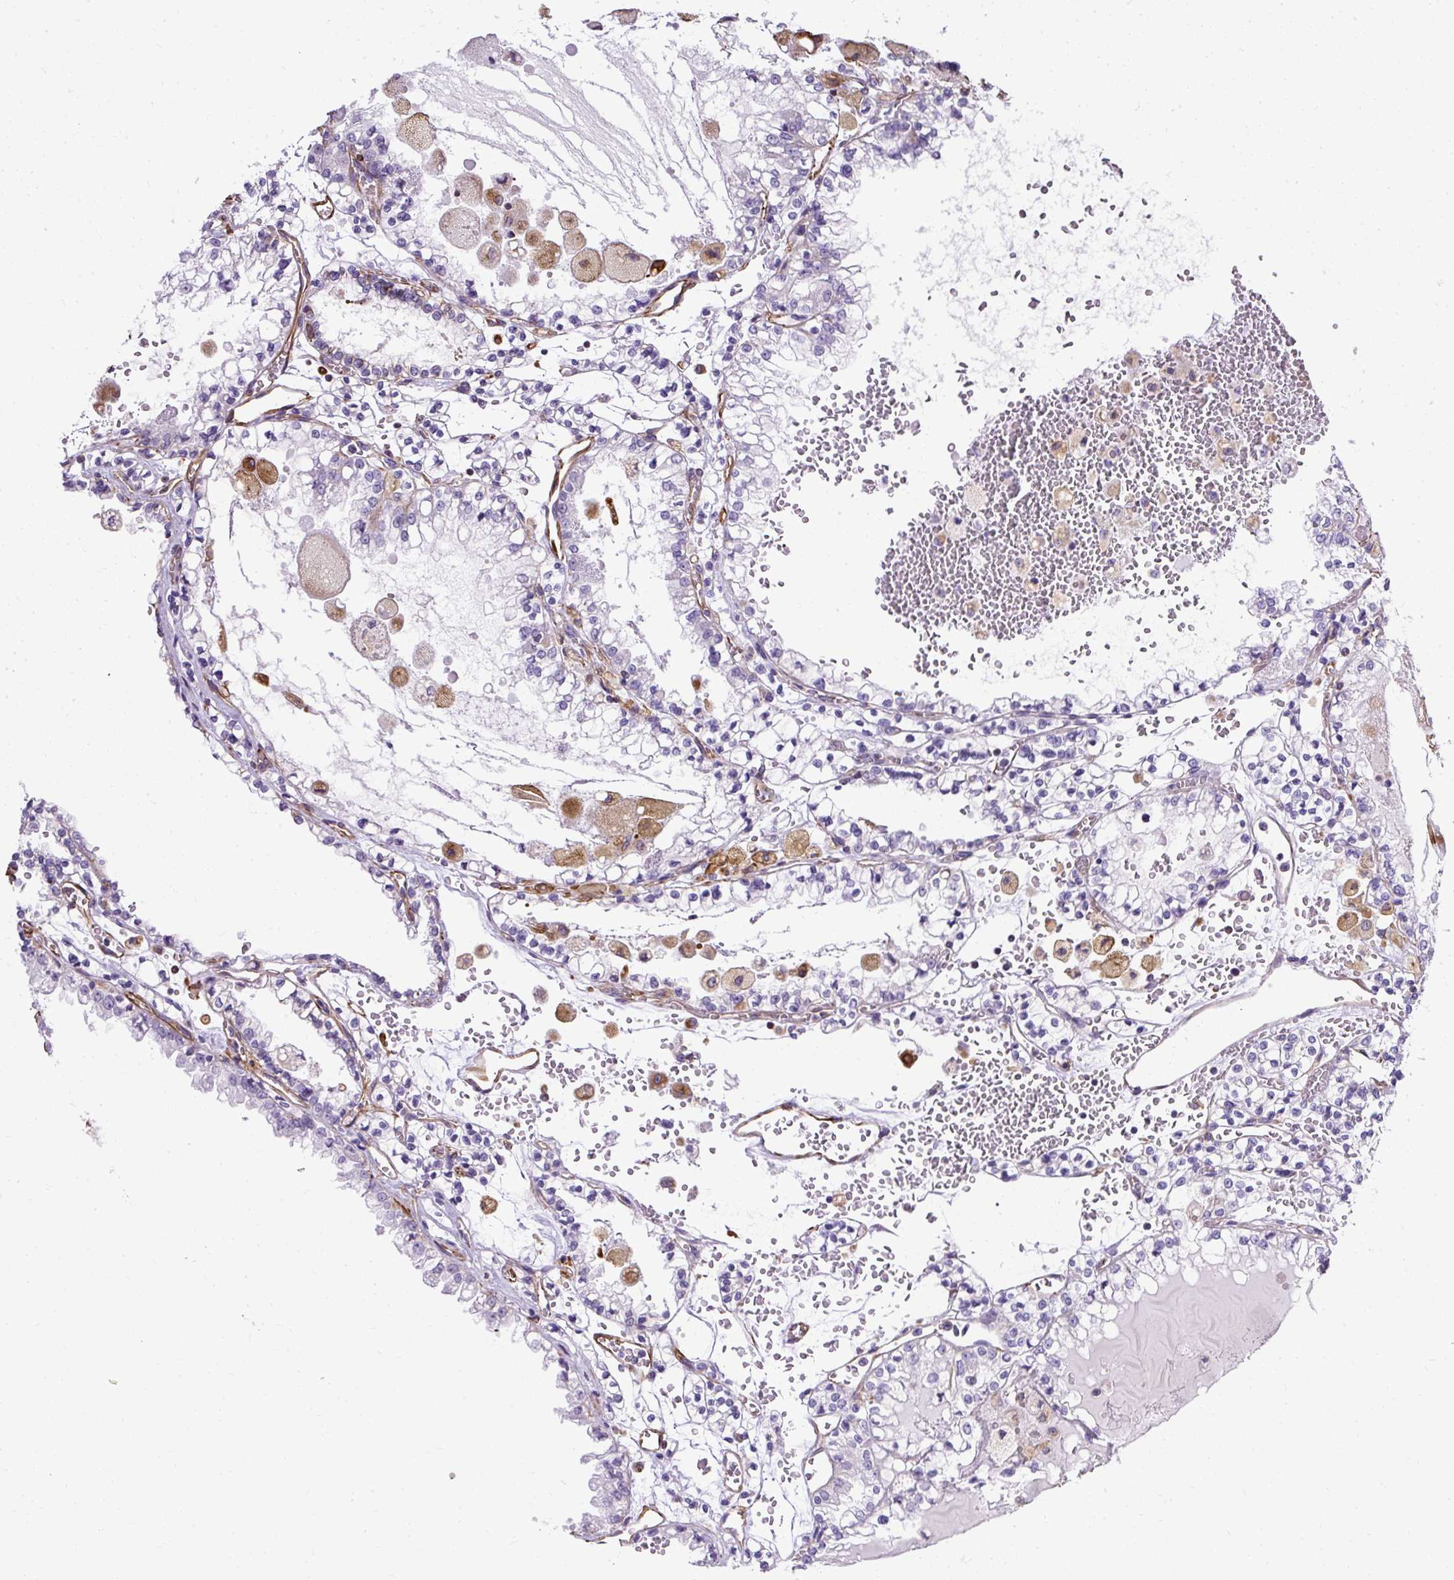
{"staining": {"intensity": "negative", "quantity": "none", "location": "none"}, "tissue": "renal cancer", "cell_type": "Tumor cells", "image_type": "cancer", "snomed": [{"axis": "morphology", "description": "Adenocarcinoma, NOS"}, {"axis": "topography", "description": "Kidney"}], "caption": "Renal adenocarcinoma was stained to show a protein in brown. There is no significant expression in tumor cells.", "gene": "PLS1", "patient": {"sex": "female", "age": 56}}